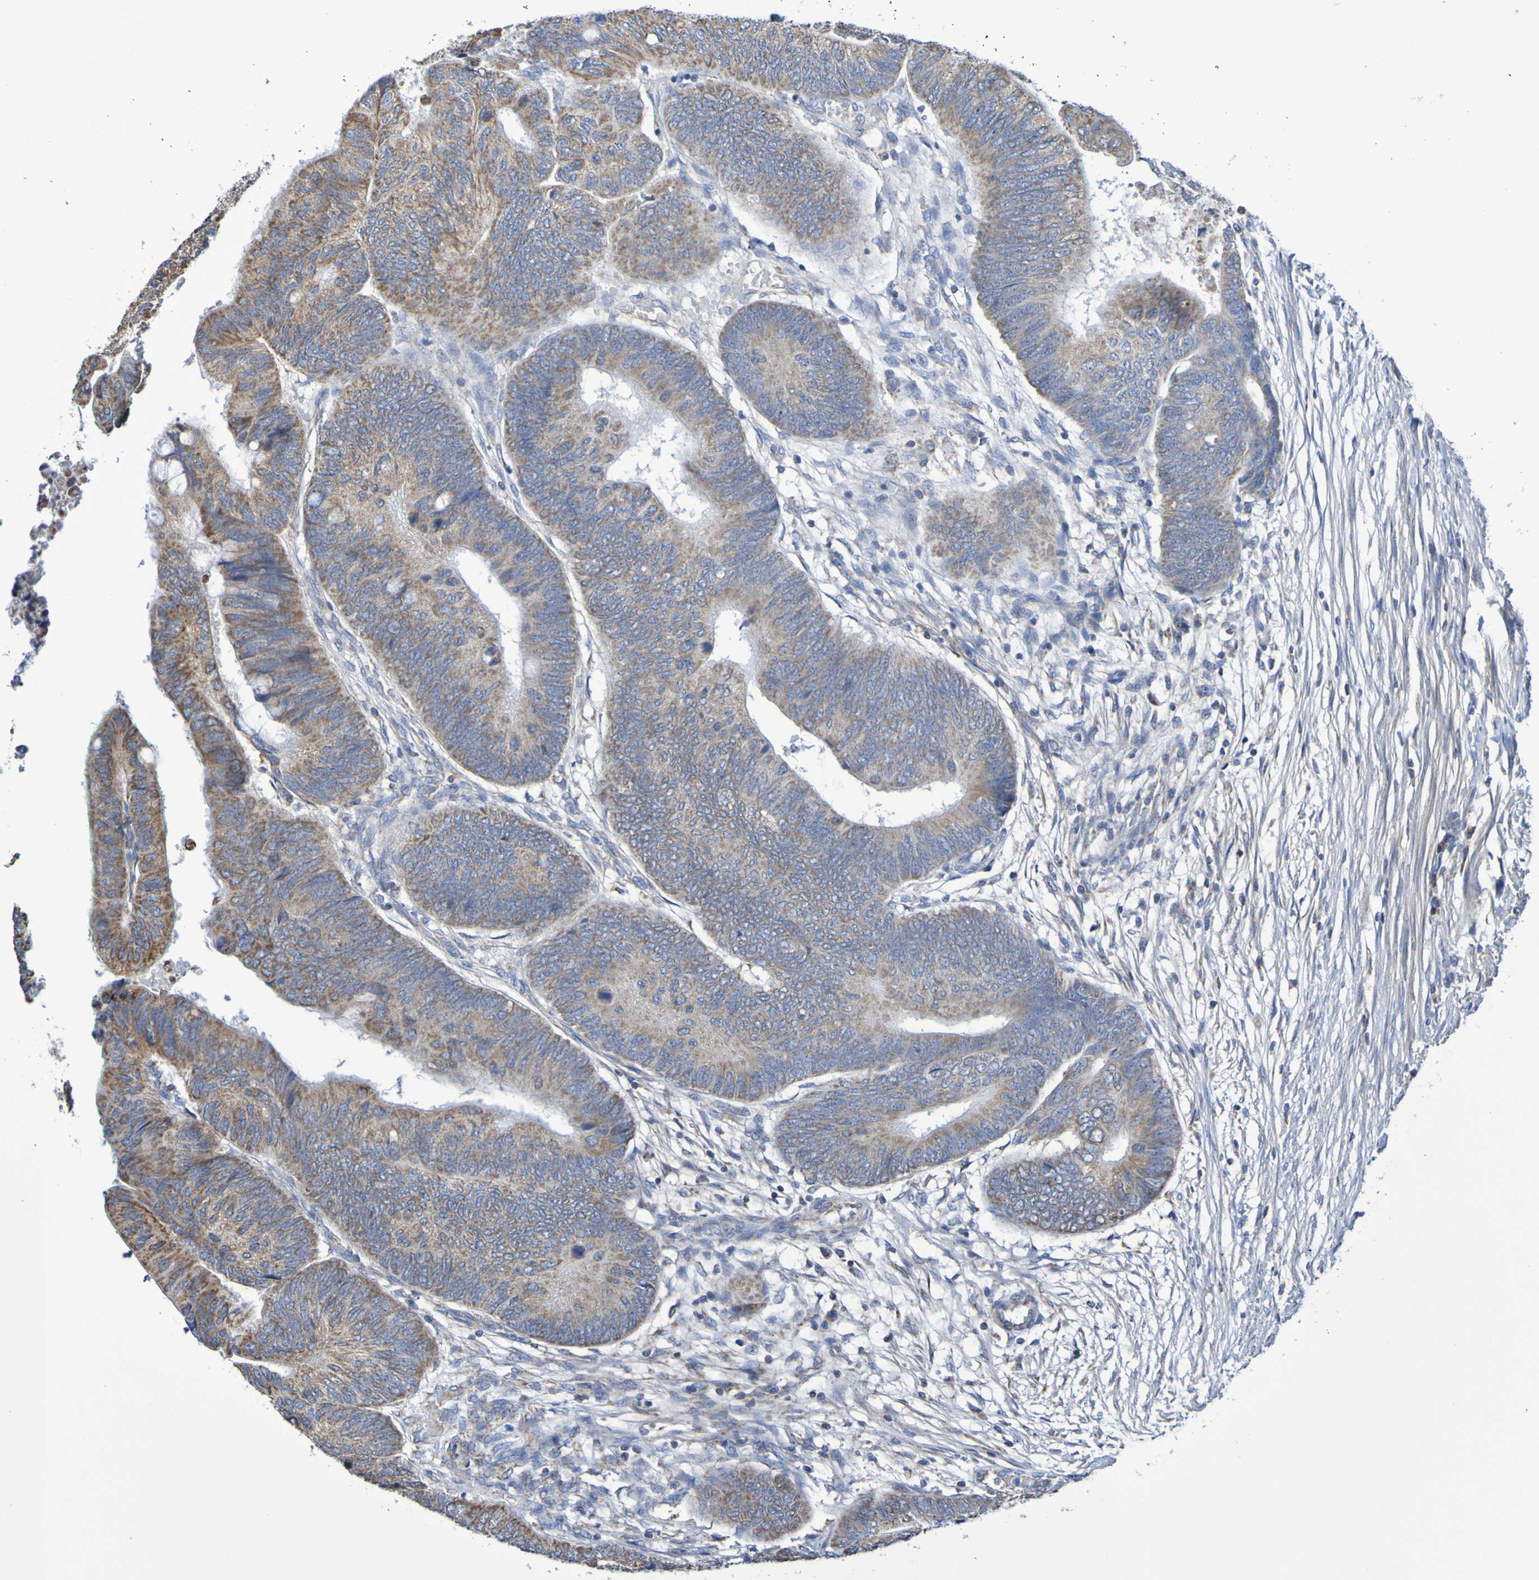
{"staining": {"intensity": "moderate", "quantity": ">75%", "location": "cytoplasmic/membranous"}, "tissue": "colorectal cancer", "cell_type": "Tumor cells", "image_type": "cancer", "snomed": [{"axis": "morphology", "description": "Normal tissue, NOS"}, {"axis": "morphology", "description": "Adenocarcinoma, NOS"}, {"axis": "topography", "description": "Rectum"}, {"axis": "topography", "description": "Peripheral nerve tissue"}], "caption": "Colorectal cancer tissue shows moderate cytoplasmic/membranous staining in approximately >75% of tumor cells, visualized by immunohistochemistry. (DAB IHC, brown staining for protein, blue staining for nuclei).", "gene": "CNTN2", "patient": {"sex": "male", "age": 92}}